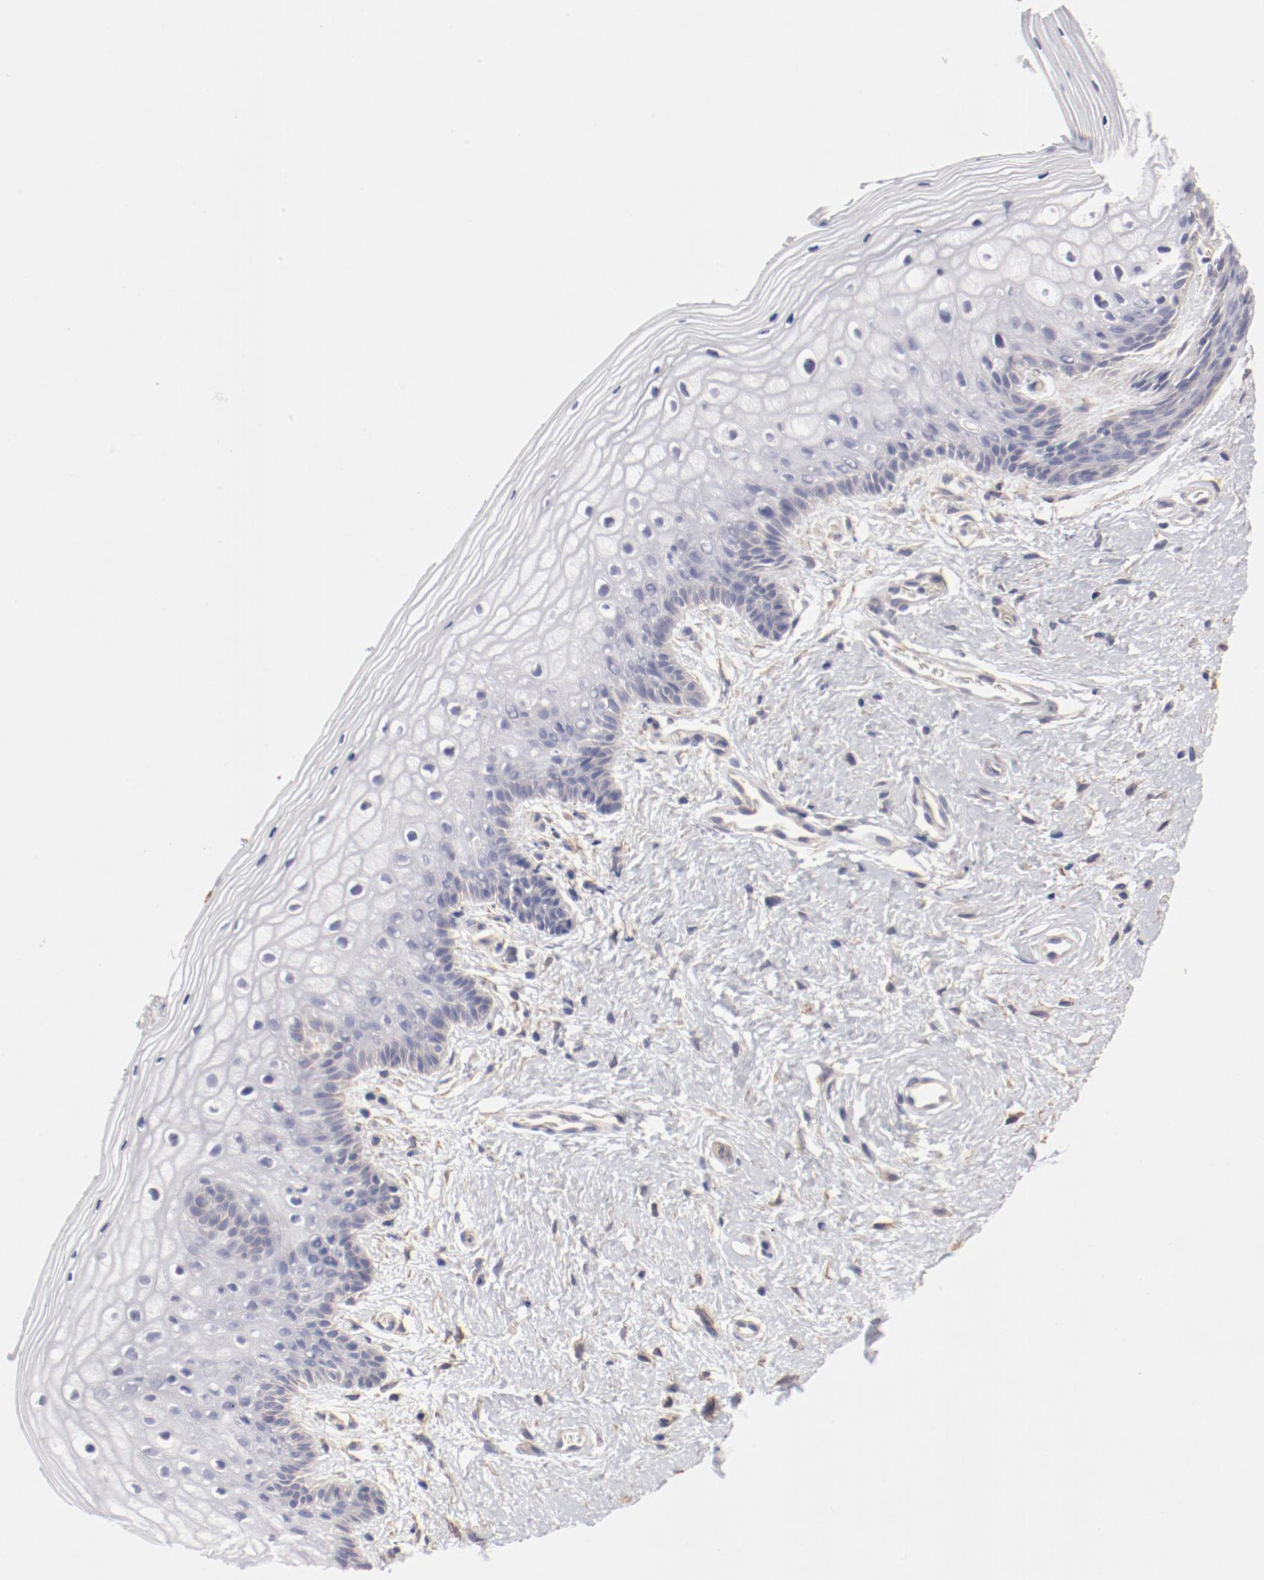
{"staining": {"intensity": "negative", "quantity": "none", "location": "none"}, "tissue": "vagina", "cell_type": "Squamous epithelial cells", "image_type": "normal", "snomed": [{"axis": "morphology", "description": "Normal tissue, NOS"}, {"axis": "topography", "description": "Vagina"}], "caption": "DAB immunohistochemical staining of unremarkable human vagina demonstrates no significant staining in squamous epithelial cells.", "gene": "LAX1", "patient": {"sex": "female", "age": 46}}